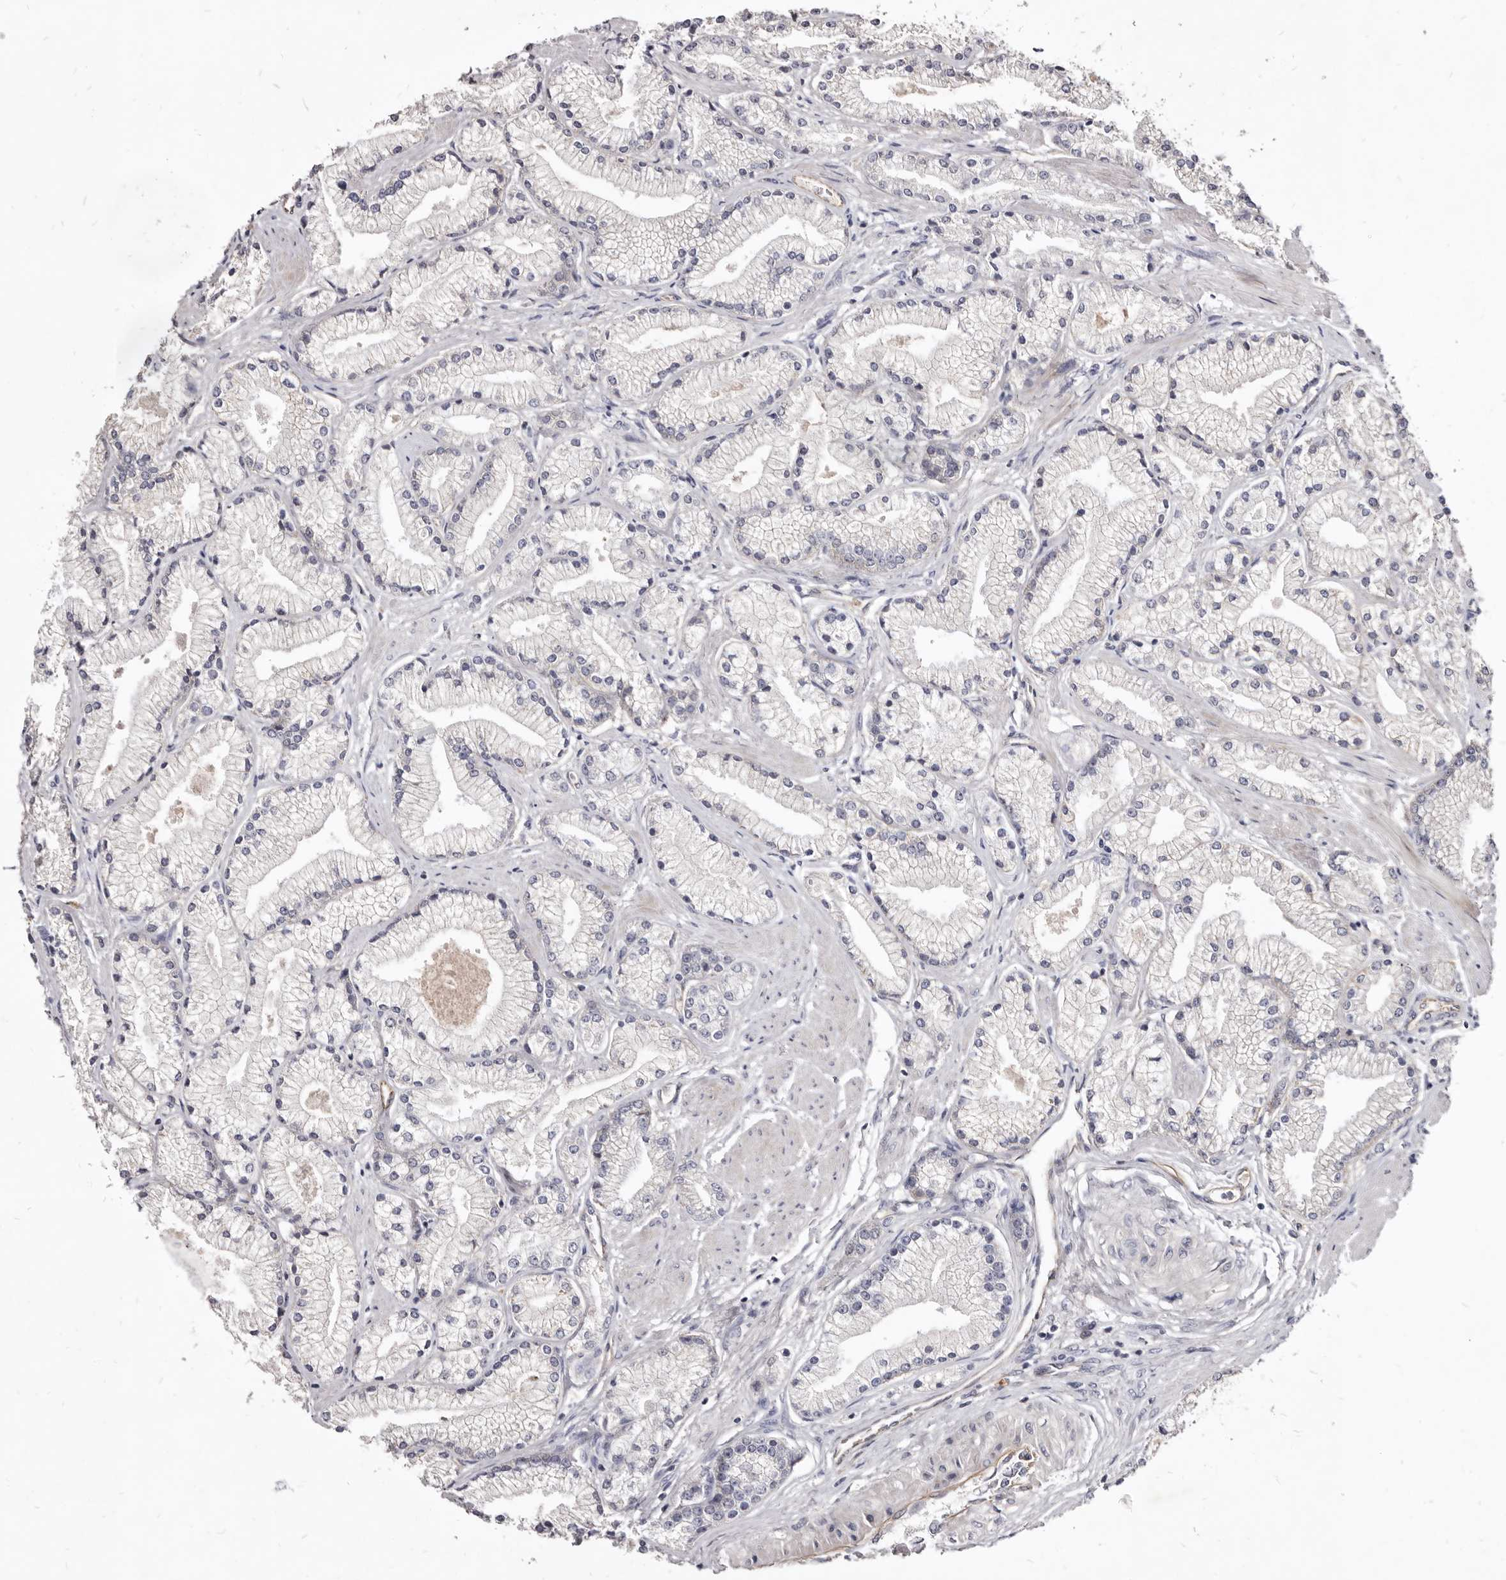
{"staining": {"intensity": "negative", "quantity": "none", "location": "none"}, "tissue": "prostate cancer", "cell_type": "Tumor cells", "image_type": "cancer", "snomed": [{"axis": "morphology", "description": "Adenocarcinoma, High grade"}, {"axis": "topography", "description": "Prostate"}], "caption": "An immunohistochemistry (IHC) photomicrograph of prostate adenocarcinoma (high-grade) is shown. There is no staining in tumor cells of prostate adenocarcinoma (high-grade). Brightfield microscopy of IHC stained with DAB (brown) and hematoxylin (blue), captured at high magnification.", "gene": "FAS", "patient": {"sex": "male", "age": 50}}